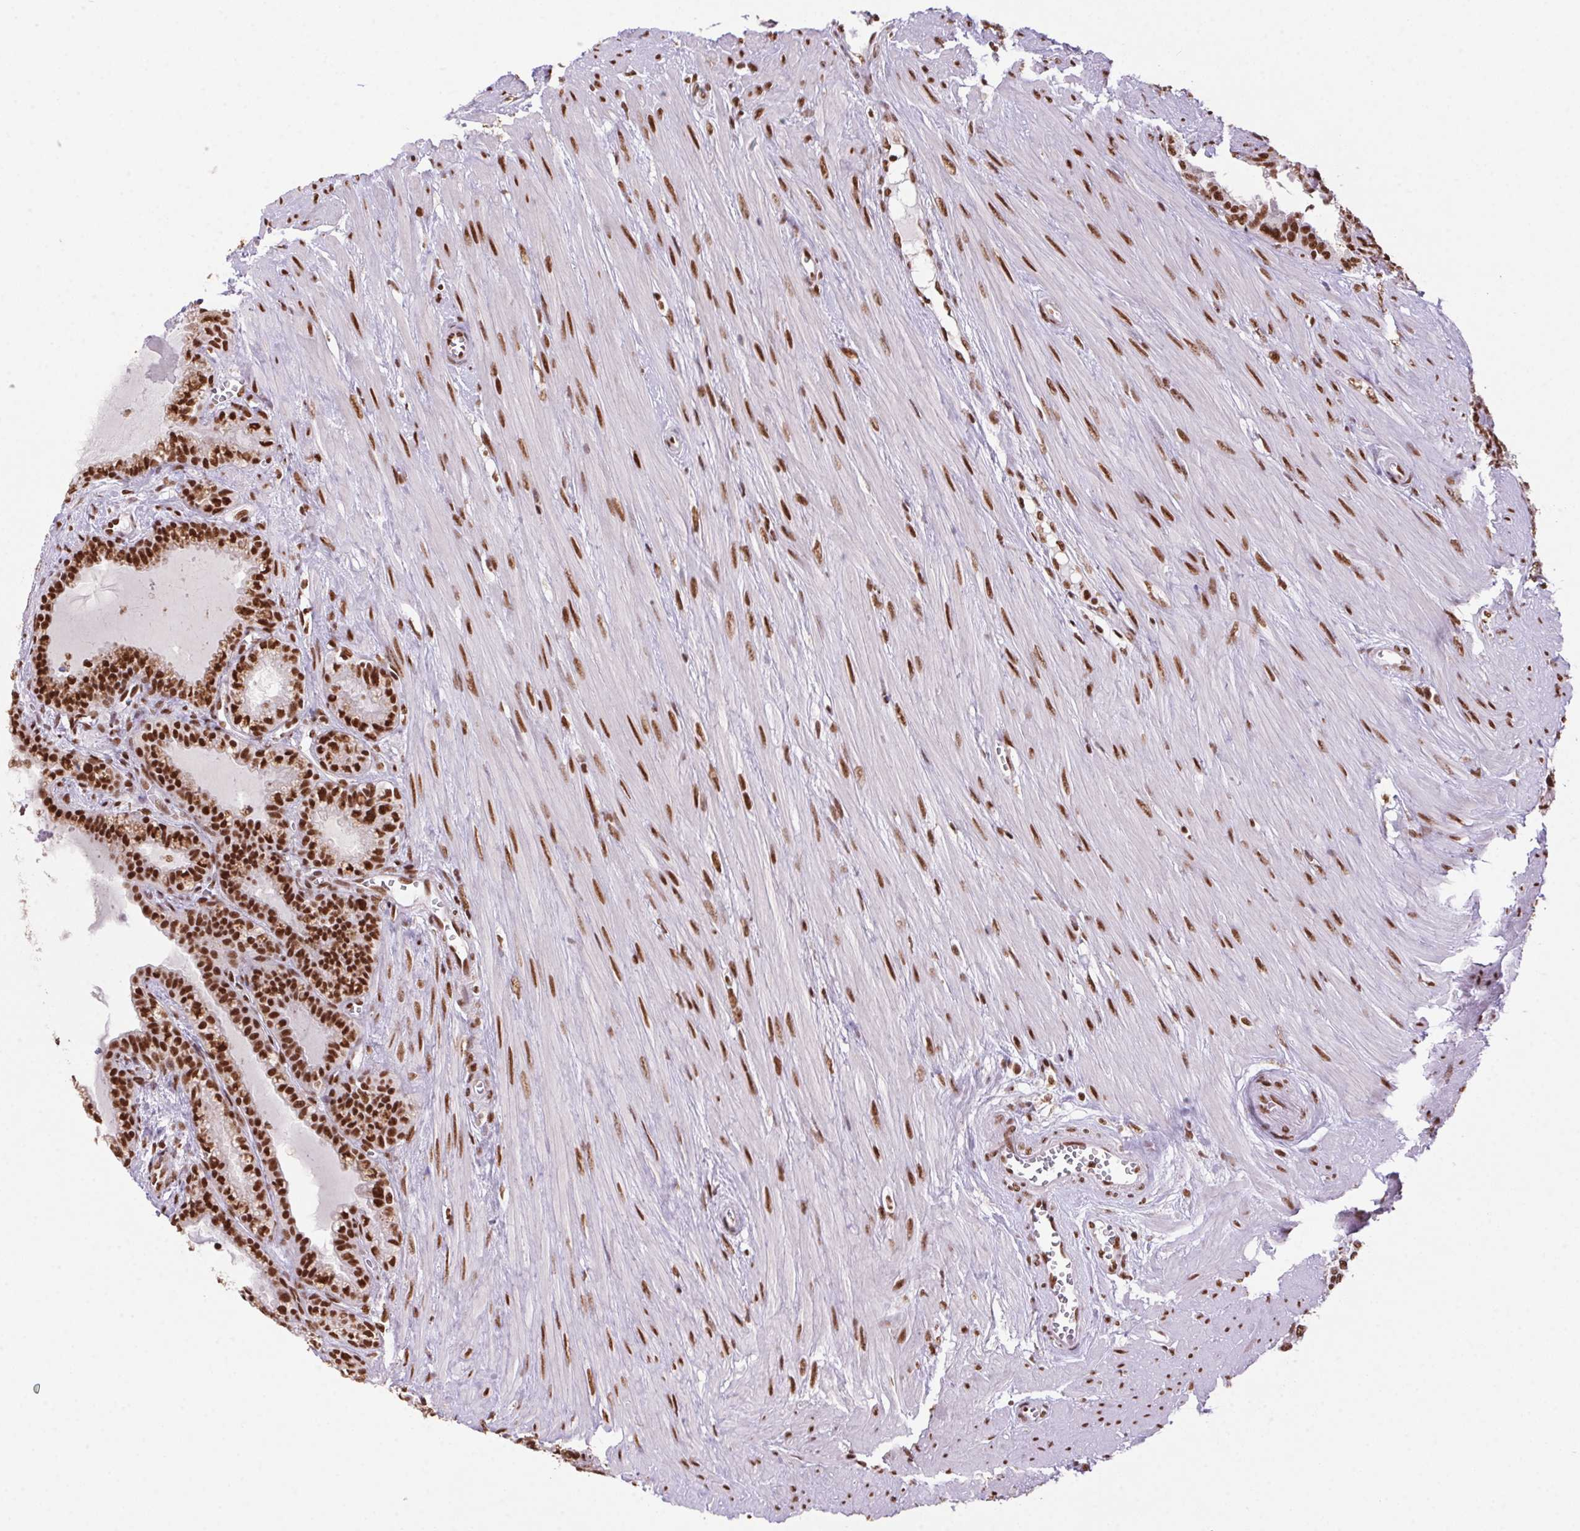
{"staining": {"intensity": "strong", "quantity": ">75%", "location": "nuclear"}, "tissue": "seminal vesicle", "cell_type": "Glandular cells", "image_type": "normal", "snomed": [{"axis": "morphology", "description": "Normal tissue, NOS"}, {"axis": "morphology", "description": "Urothelial carcinoma, NOS"}, {"axis": "topography", "description": "Urinary bladder"}, {"axis": "topography", "description": "Seminal veicle"}], "caption": "Protein expression analysis of benign seminal vesicle exhibits strong nuclear expression in about >75% of glandular cells.", "gene": "ZNF207", "patient": {"sex": "male", "age": 76}}